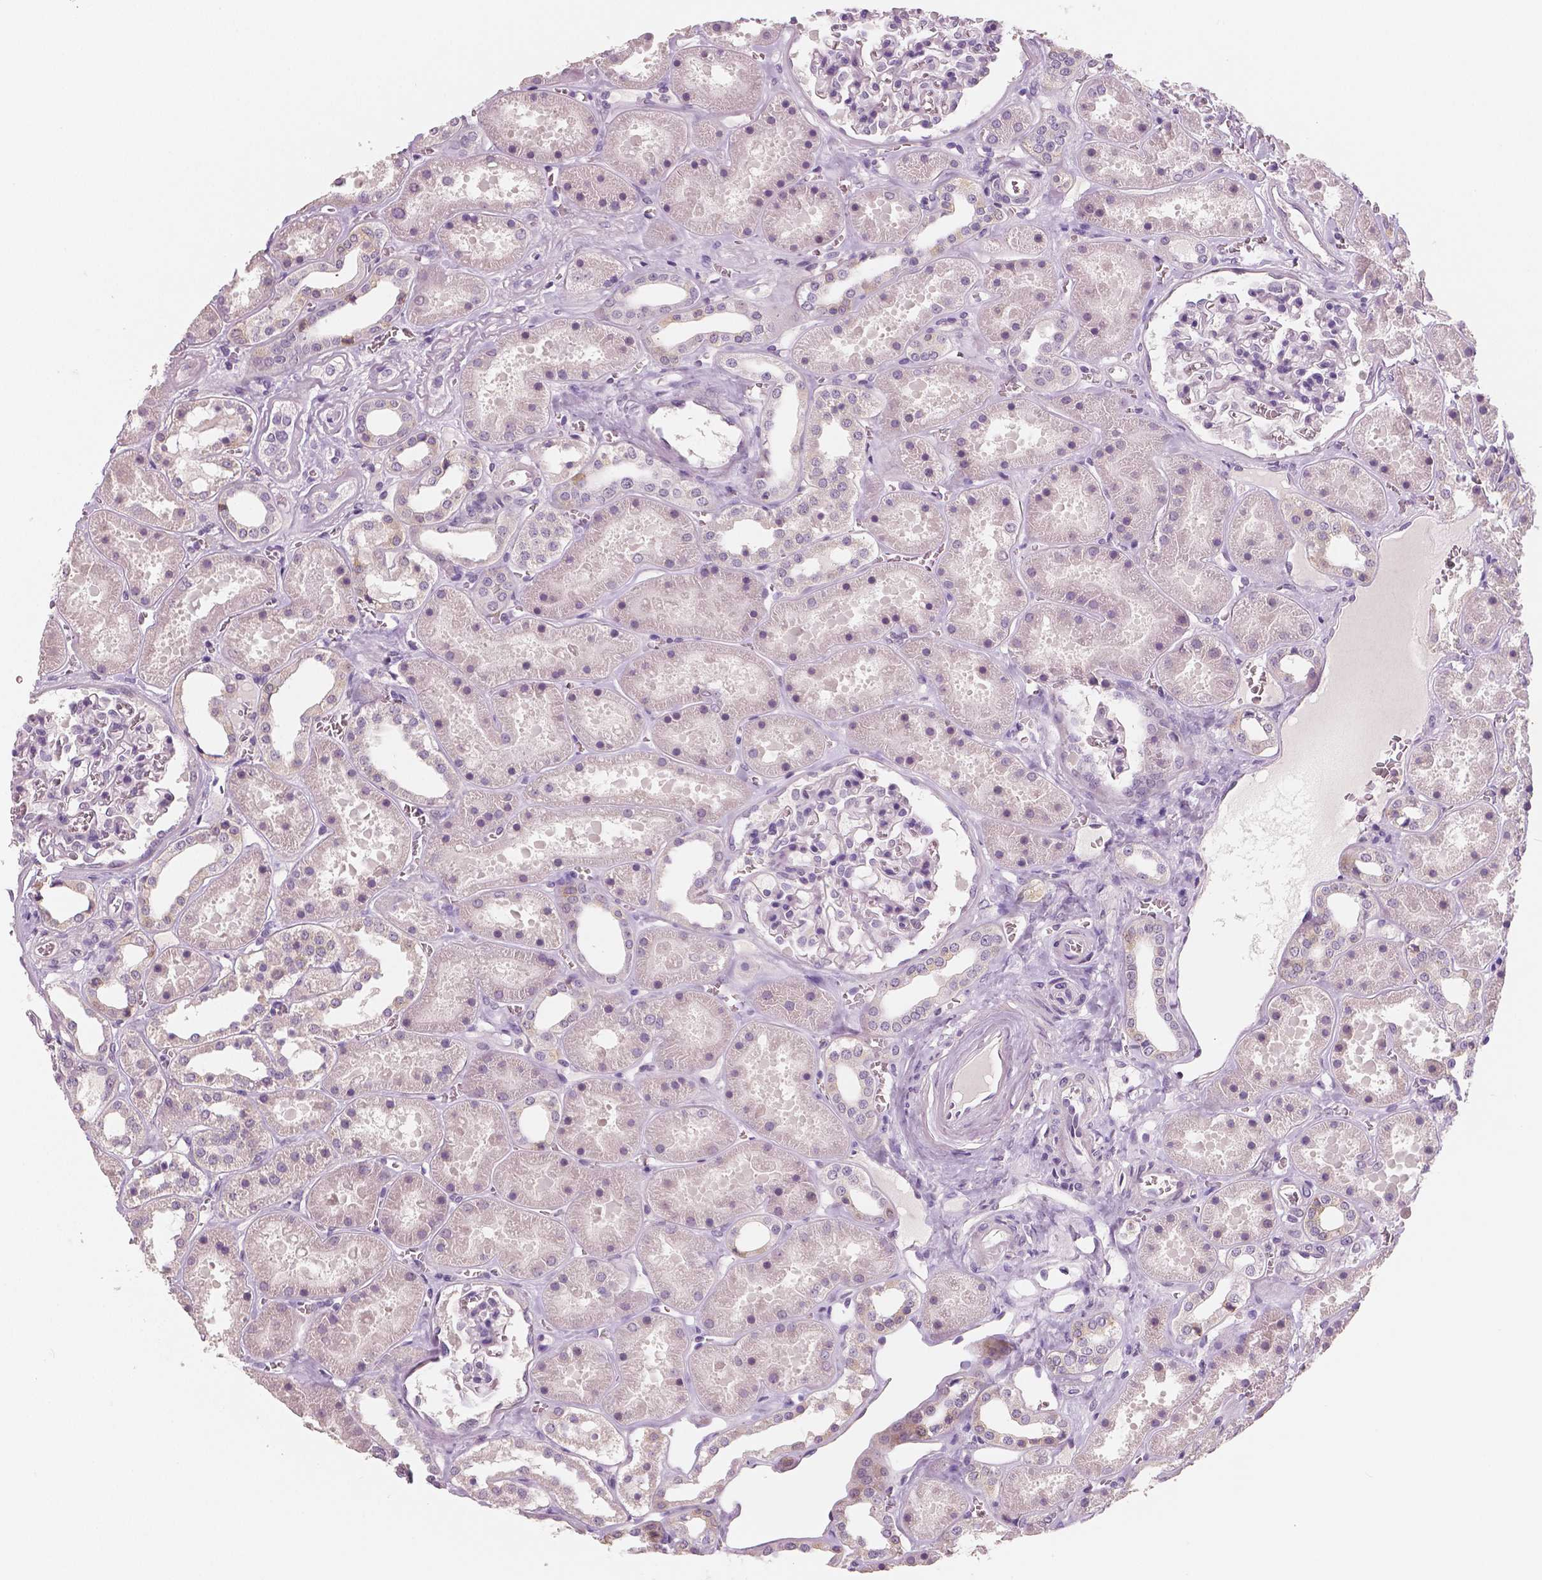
{"staining": {"intensity": "negative", "quantity": "none", "location": "none"}, "tissue": "kidney", "cell_type": "Cells in glomeruli", "image_type": "normal", "snomed": [{"axis": "morphology", "description": "Normal tissue, NOS"}, {"axis": "topography", "description": "Kidney"}], "caption": "Immunohistochemistry (IHC) of normal human kidney exhibits no positivity in cells in glomeruli.", "gene": "KIT", "patient": {"sex": "female", "age": 41}}